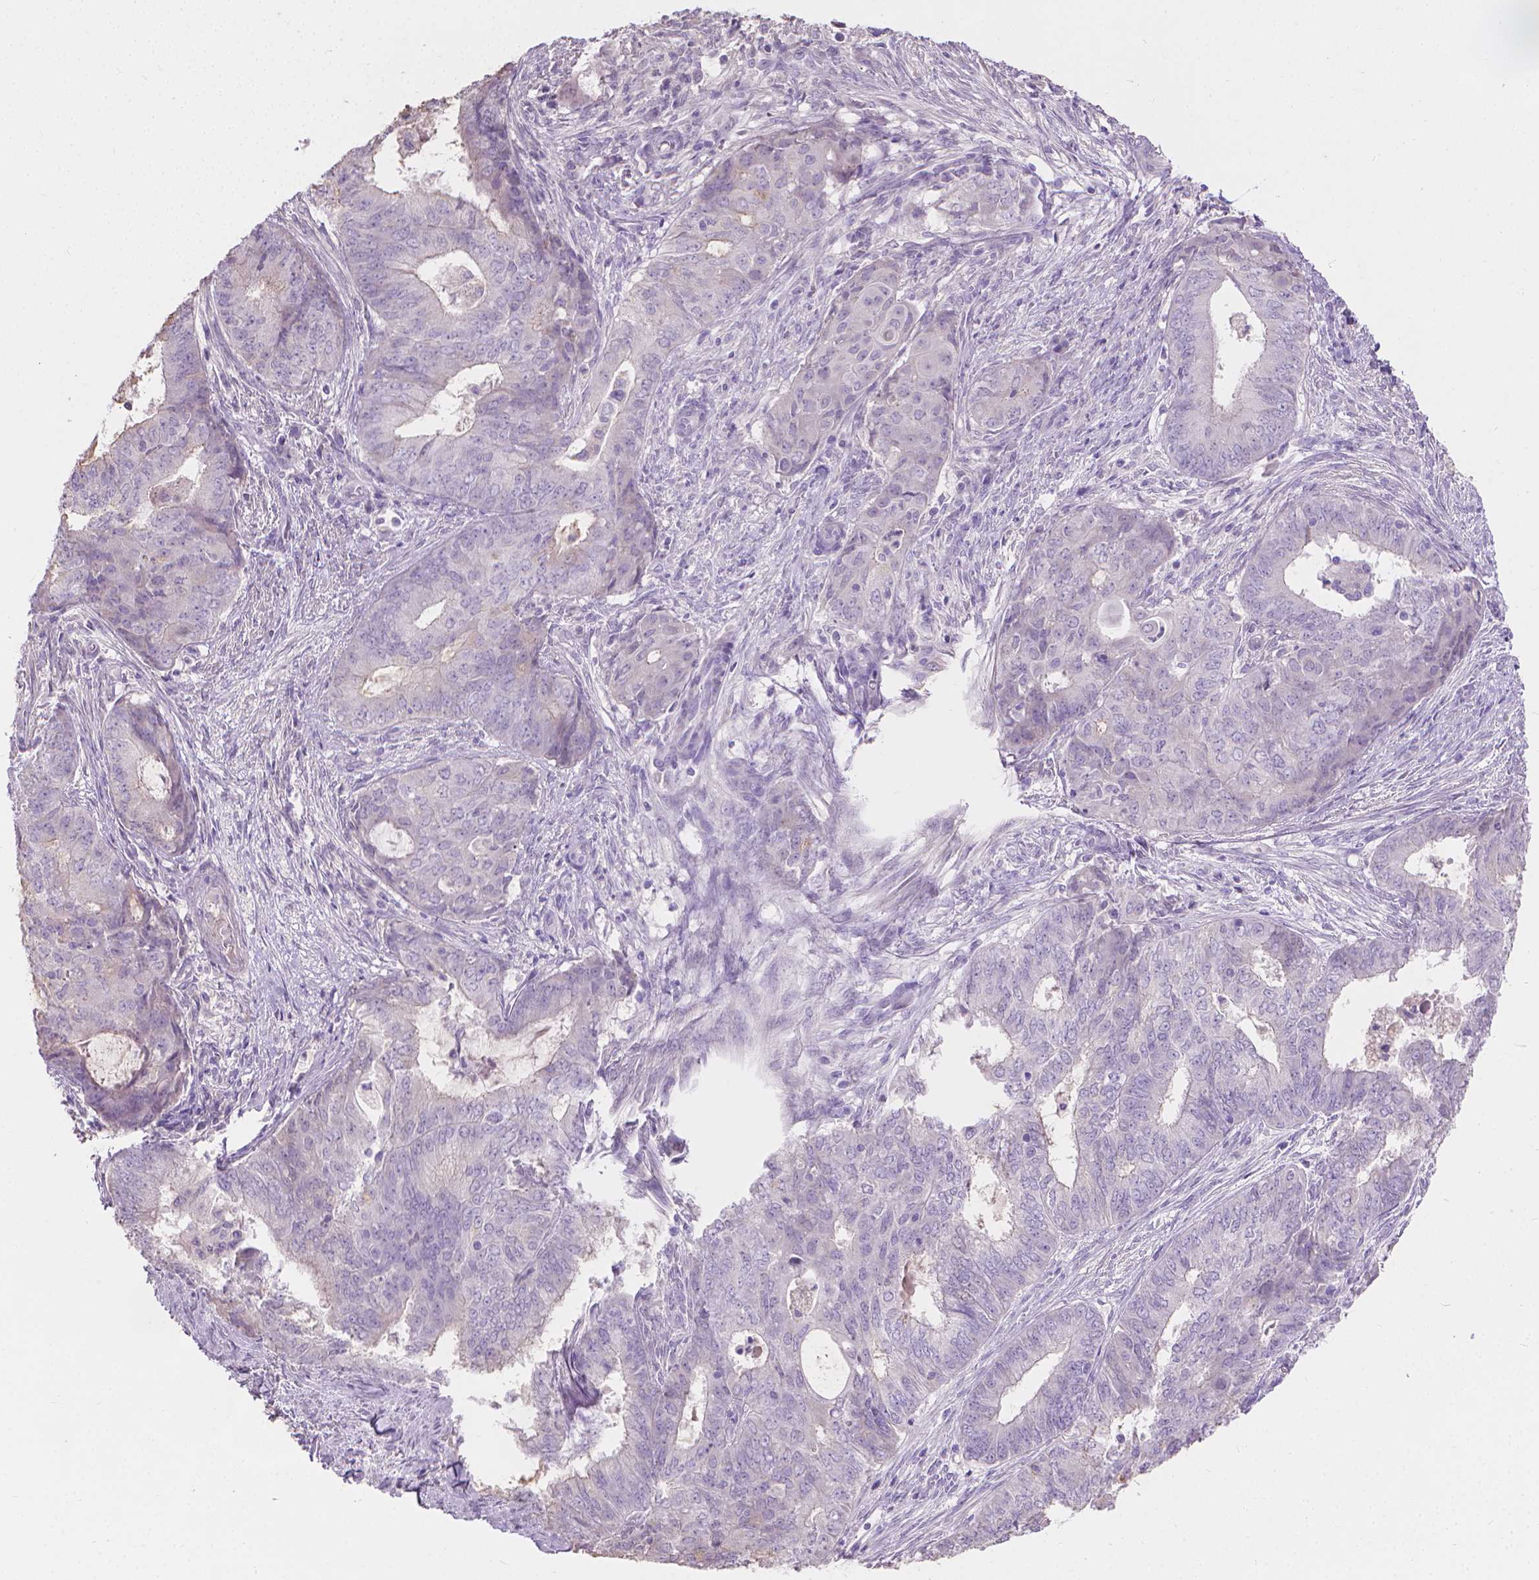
{"staining": {"intensity": "negative", "quantity": "none", "location": "none"}, "tissue": "endometrial cancer", "cell_type": "Tumor cells", "image_type": "cancer", "snomed": [{"axis": "morphology", "description": "Adenocarcinoma, NOS"}, {"axis": "topography", "description": "Endometrium"}], "caption": "IHC of human endometrial cancer (adenocarcinoma) demonstrates no staining in tumor cells.", "gene": "CABCOCO1", "patient": {"sex": "female", "age": 62}}